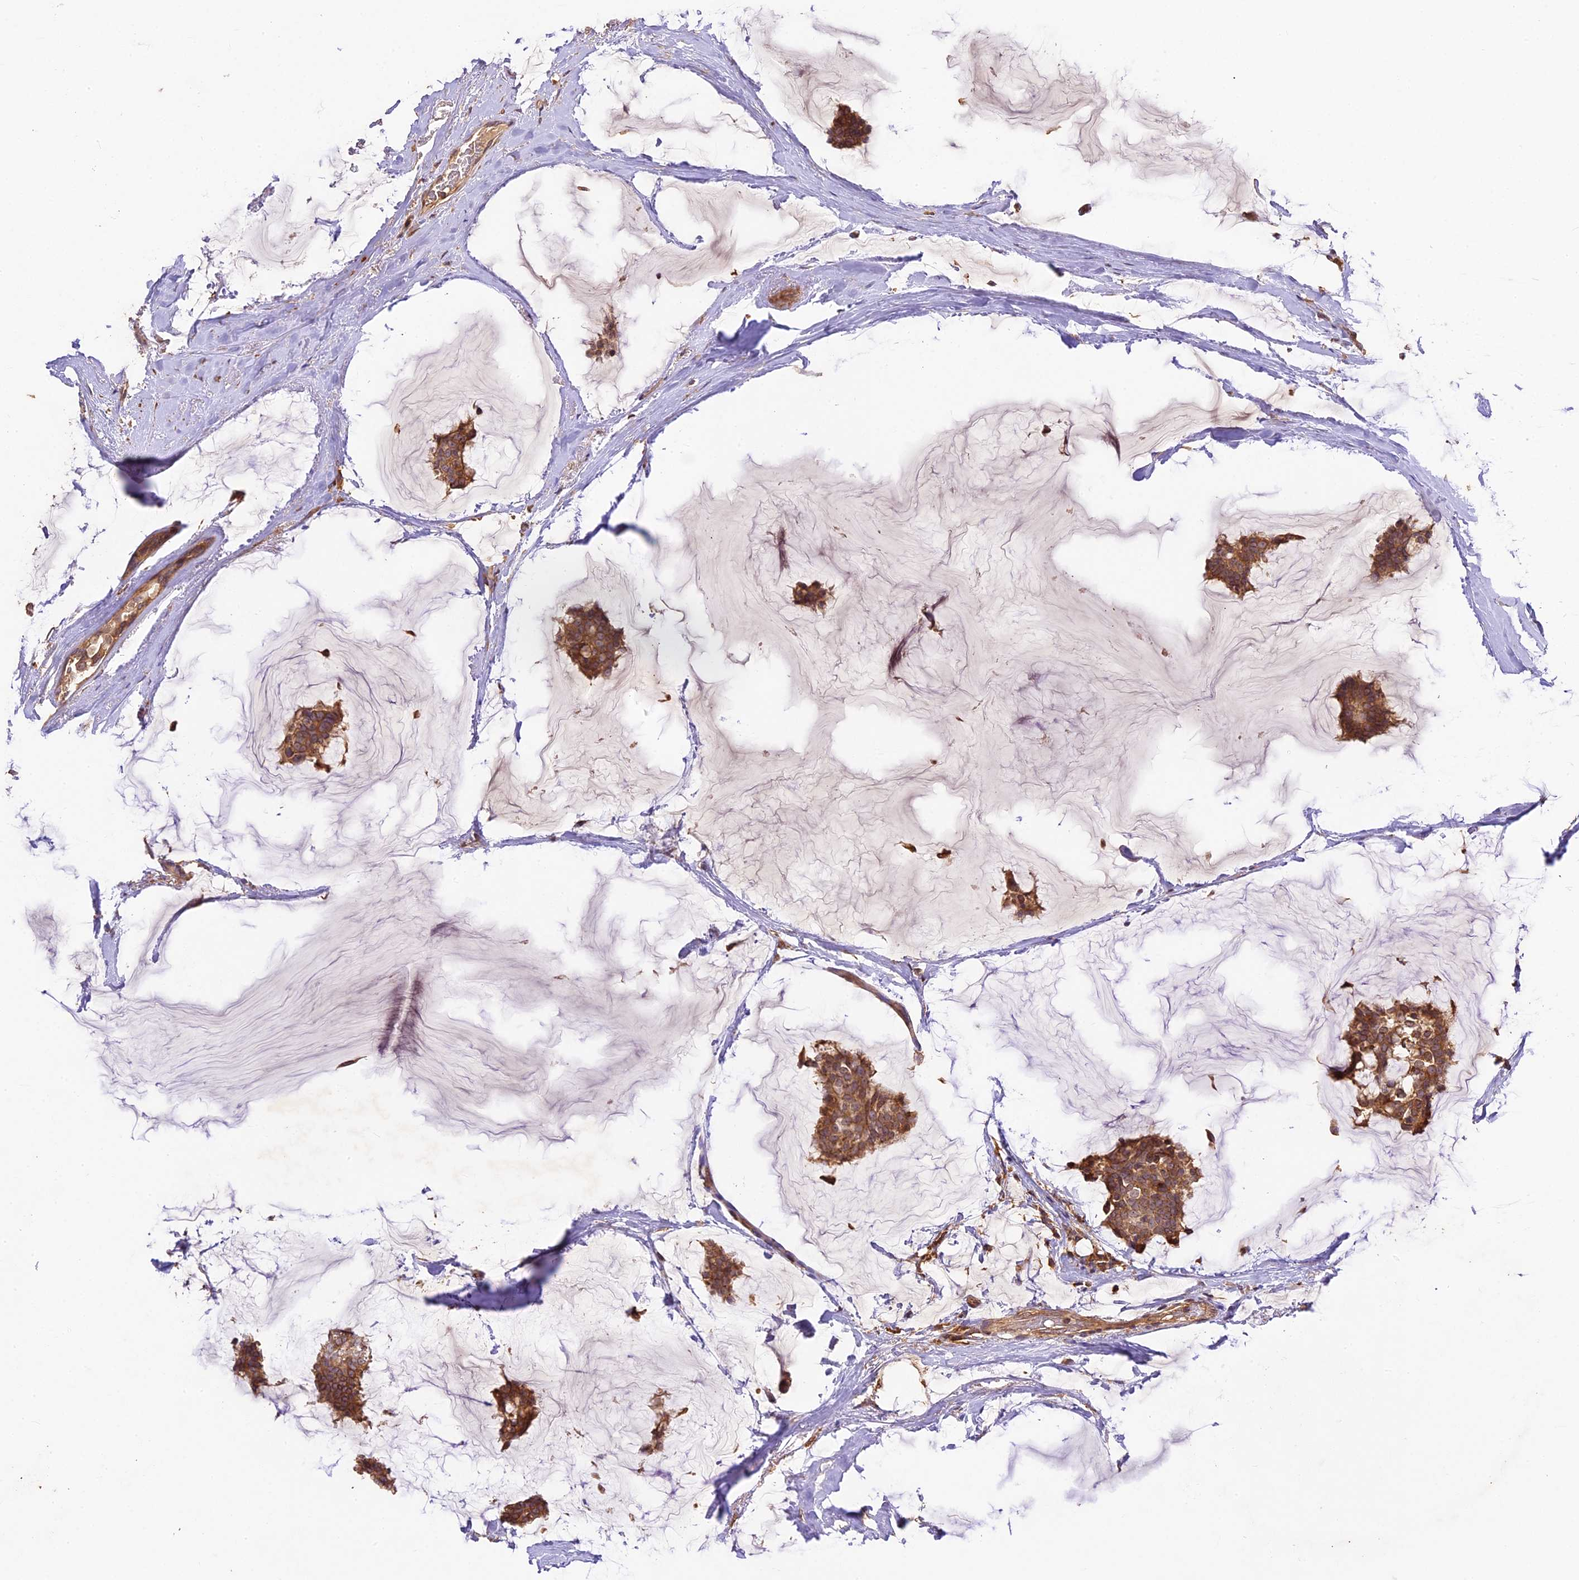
{"staining": {"intensity": "moderate", "quantity": ">75%", "location": "cytoplasmic/membranous"}, "tissue": "breast cancer", "cell_type": "Tumor cells", "image_type": "cancer", "snomed": [{"axis": "morphology", "description": "Duct carcinoma"}, {"axis": "topography", "description": "Breast"}], "caption": "This histopathology image reveals breast cancer stained with IHC to label a protein in brown. The cytoplasmic/membranous of tumor cells show moderate positivity for the protein. Nuclei are counter-stained blue.", "gene": "BRAP", "patient": {"sex": "female", "age": 93}}